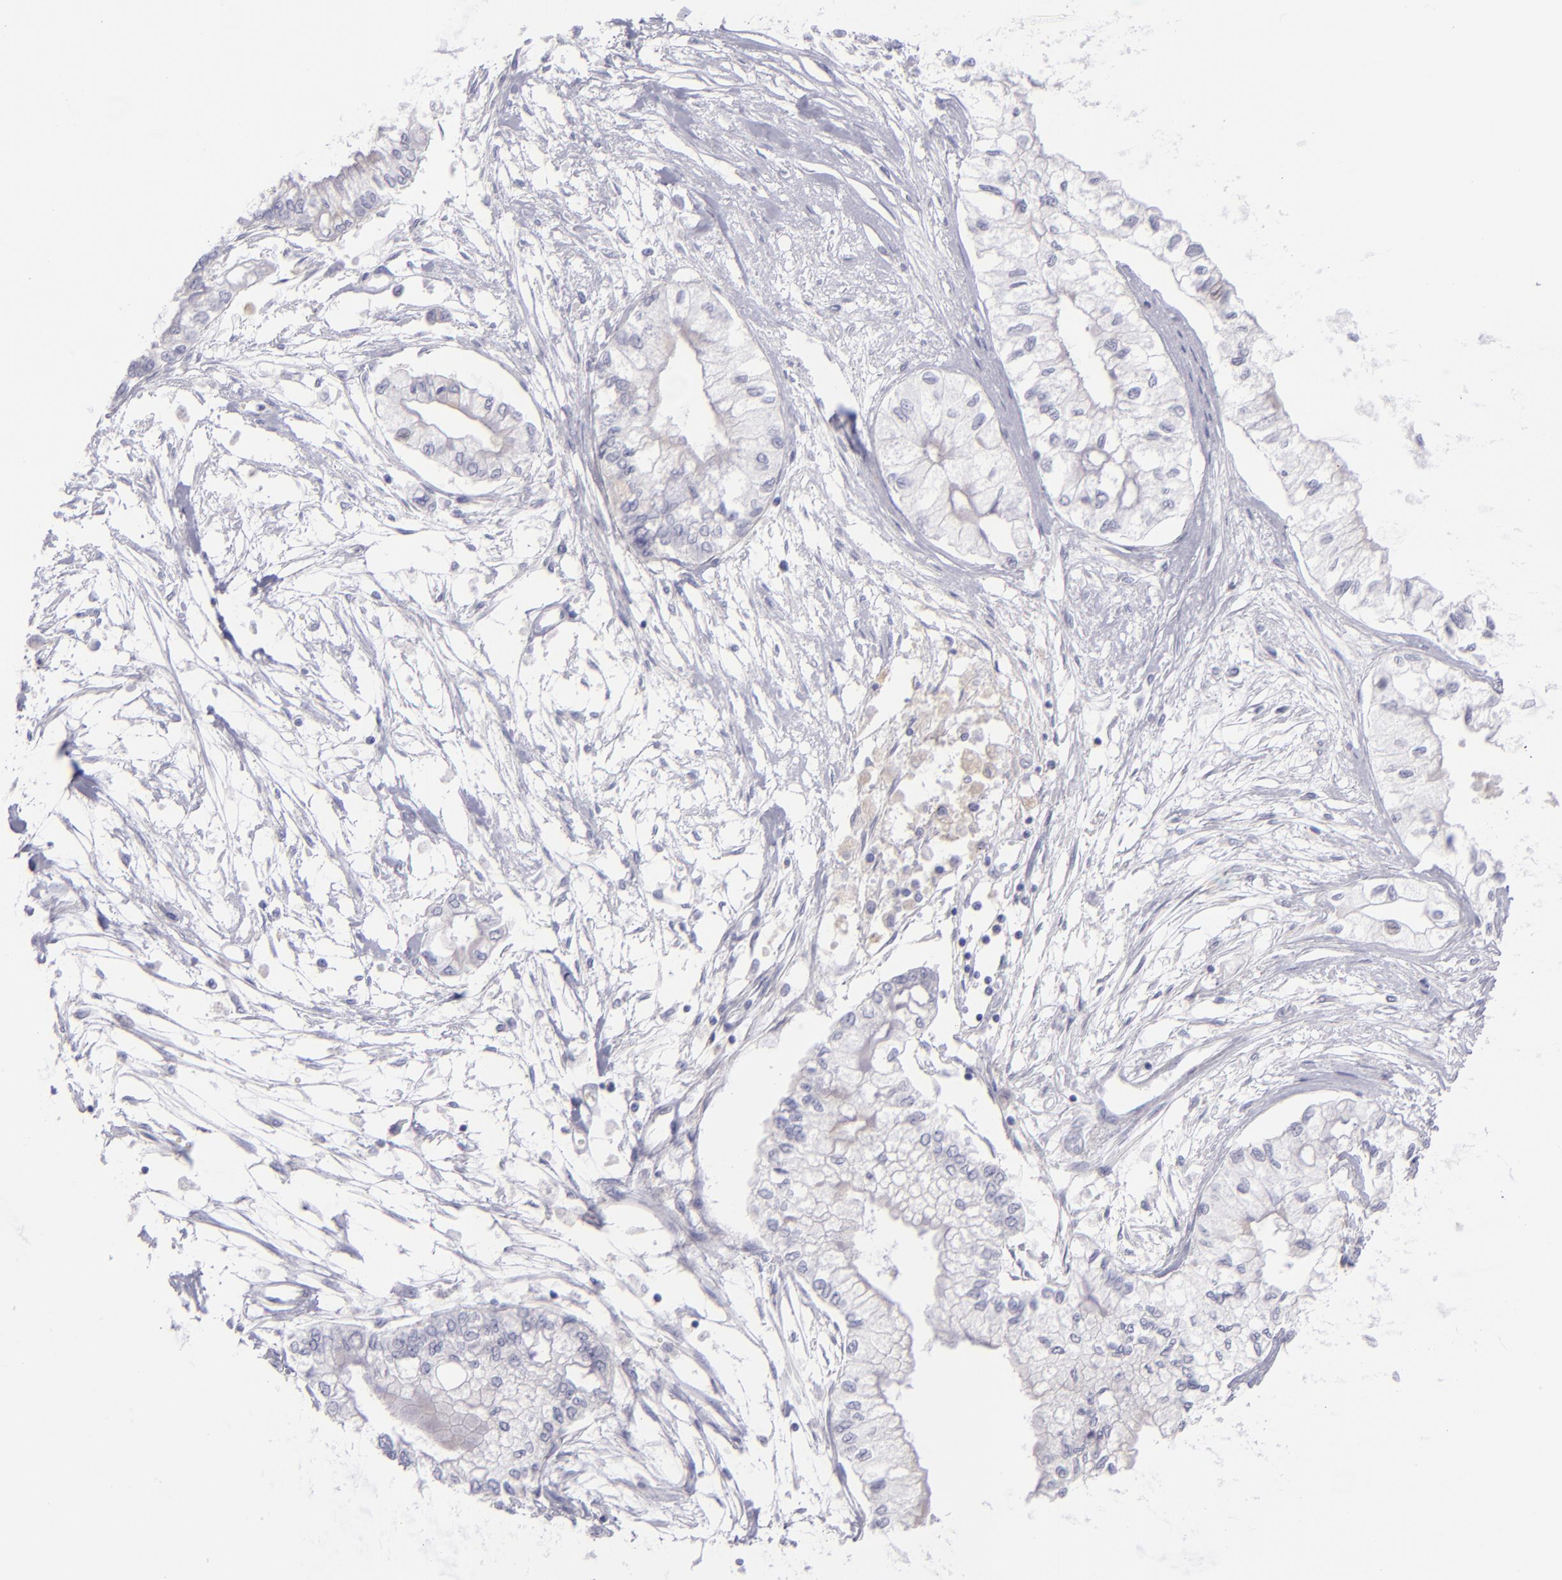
{"staining": {"intensity": "negative", "quantity": "none", "location": "none"}, "tissue": "pancreatic cancer", "cell_type": "Tumor cells", "image_type": "cancer", "snomed": [{"axis": "morphology", "description": "Adenocarcinoma, NOS"}, {"axis": "topography", "description": "Pancreas"}], "caption": "Adenocarcinoma (pancreatic) stained for a protein using IHC shows no positivity tumor cells.", "gene": "CD82", "patient": {"sex": "male", "age": 79}}